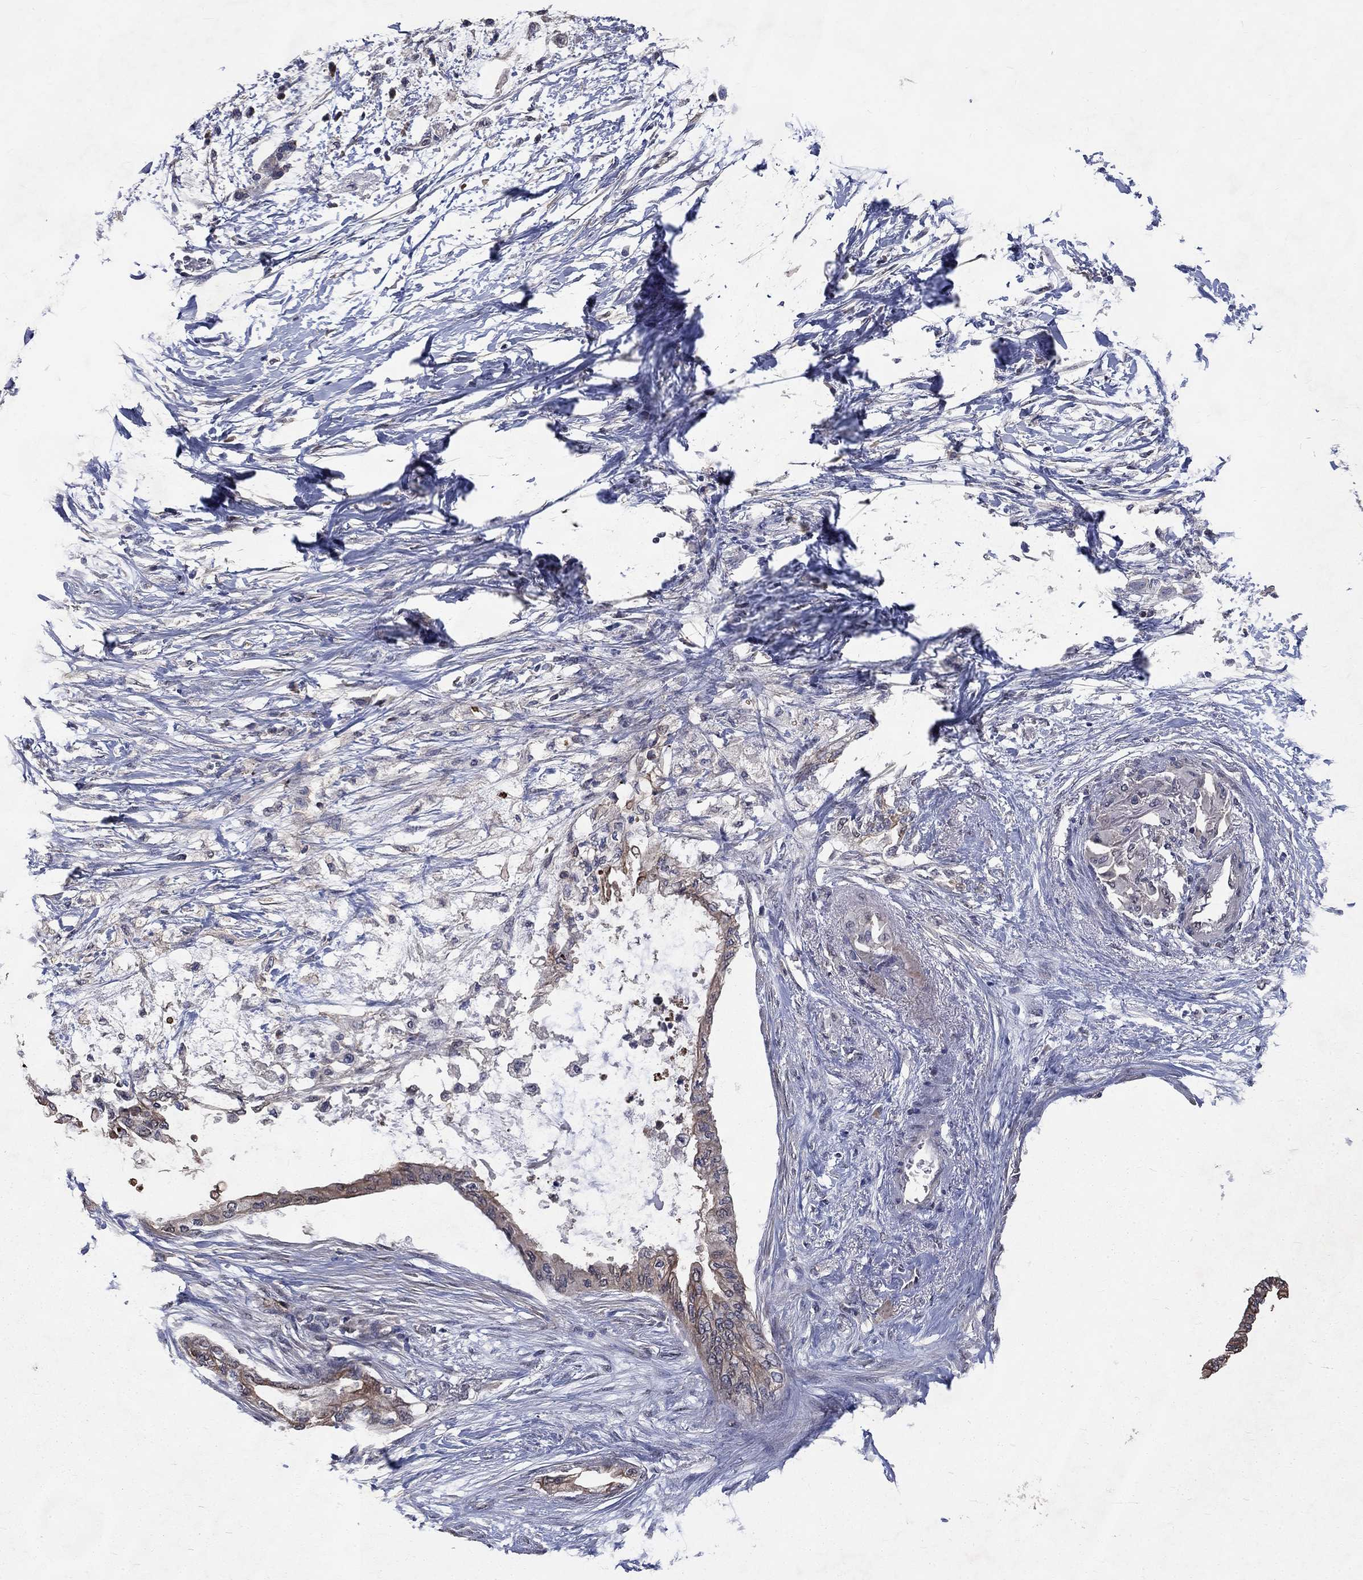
{"staining": {"intensity": "moderate", "quantity": "<25%", "location": "cytoplasmic/membranous"}, "tissue": "pancreatic cancer", "cell_type": "Tumor cells", "image_type": "cancer", "snomed": [{"axis": "morphology", "description": "Normal tissue, NOS"}, {"axis": "morphology", "description": "Adenocarcinoma, NOS"}, {"axis": "topography", "description": "Pancreas"}, {"axis": "topography", "description": "Duodenum"}], "caption": "About <25% of tumor cells in human pancreatic cancer (adenocarcinoma) reveal moderate cytoplasmic/membranous protein staining as visualized by brown immunohistochemical staining.", "gene": "CHST5", "patient": {"sex": "female", "age": 60}}